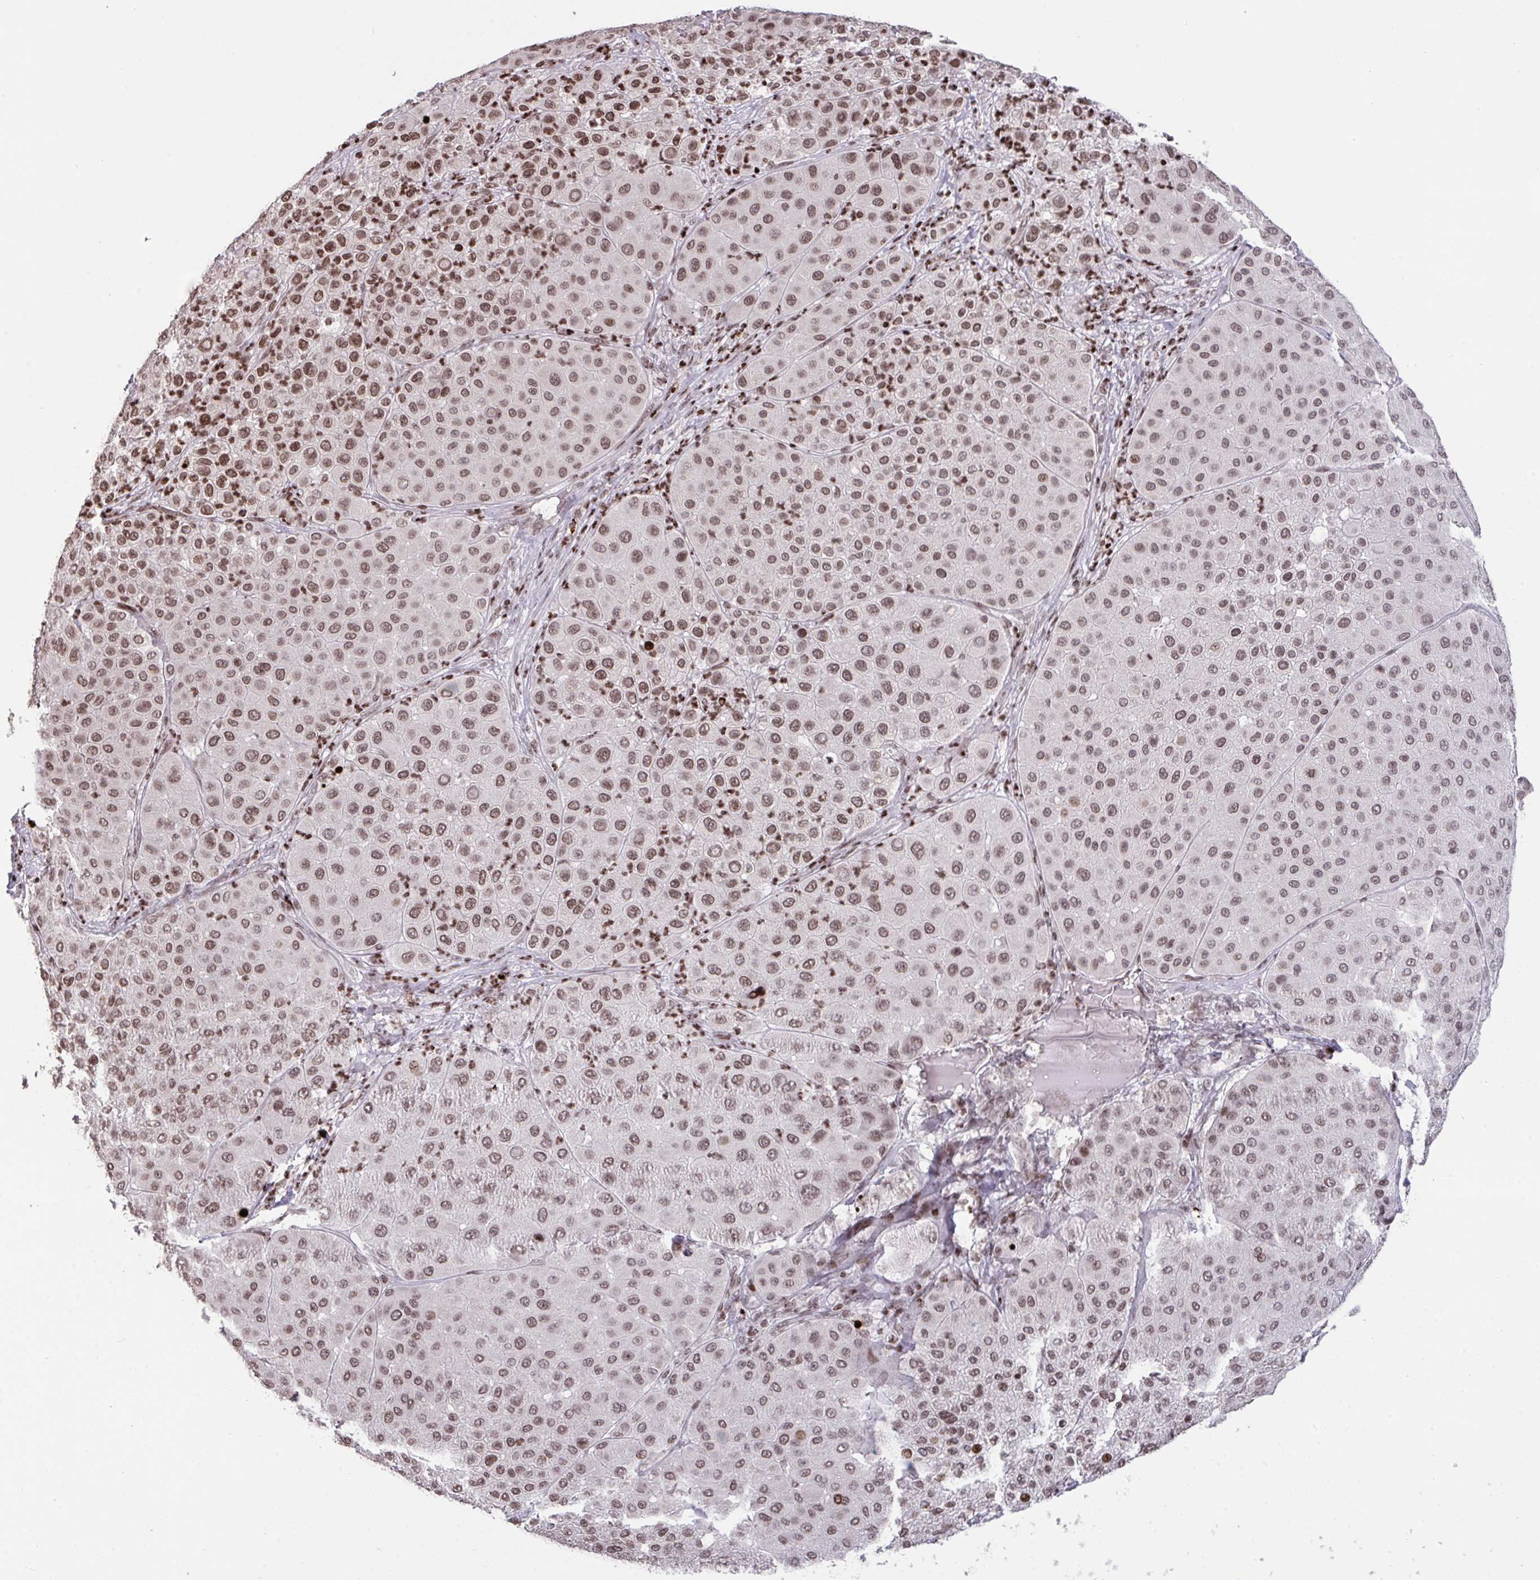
{"staining": {"intensity": "moderate", "quantity": ">75%", "location": "nuclear"}, "tissue": "melanoma", "cell_type": "Tumor cells", "image_type": "cancer", "snomed": [{"axis": "morphology", "description": "Malignant melanoma, Metastatic site"}, {"axis": "topography", "description": "Smooth muscle"}], "caption": "Melanoma stained with IHC displays moderate nuclear staining in approximately >75% of tumor cells. (Brightfield microscopy of DAB IHC at high magnification).", "gene": "NIP7", "patient": {"sex": "male", "age": 41}}